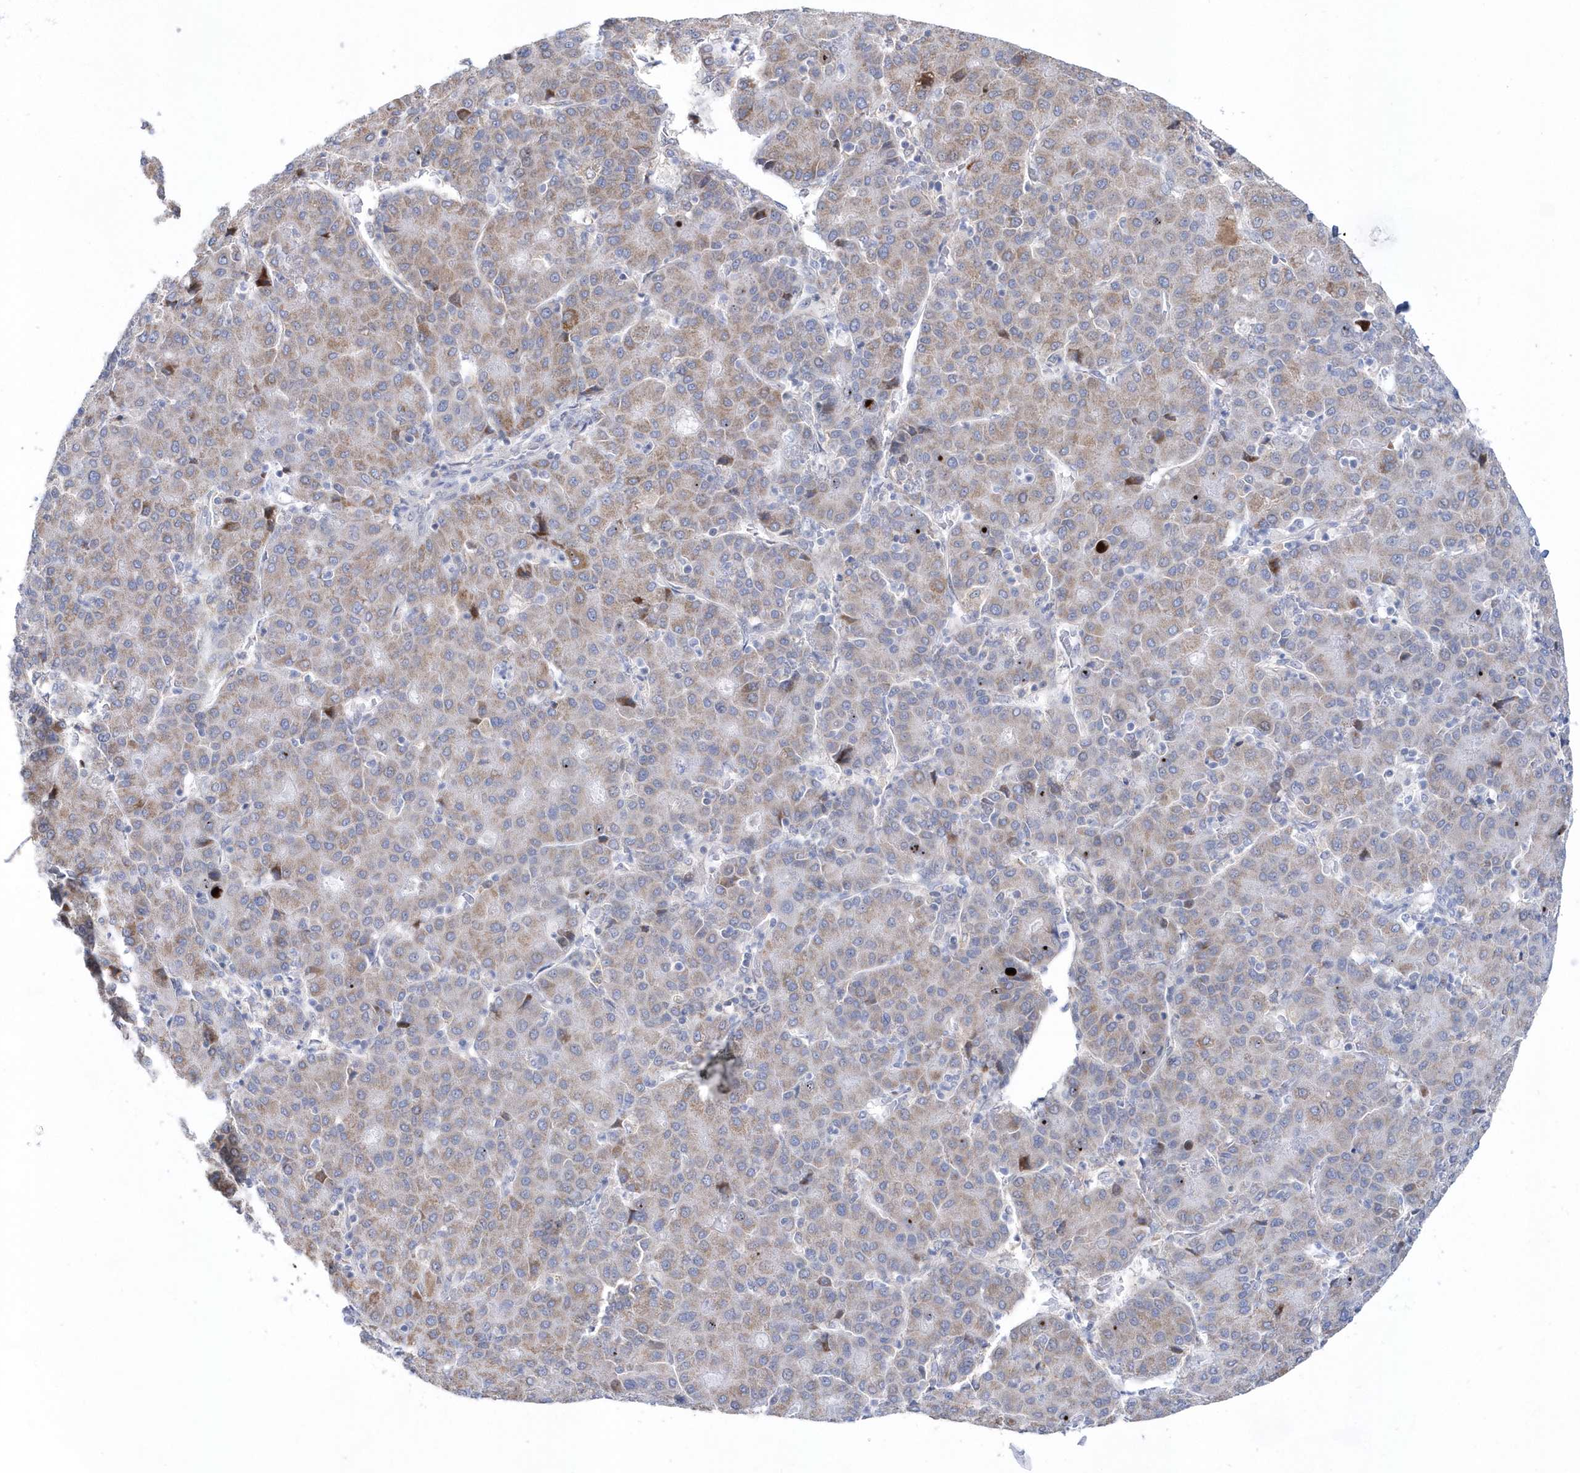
{"staining": {"intensity": "moderate", "quantity": "25%-75%", "location": "cytoplasmic/membranous"}, "tissue": "liver cancer", "cell_type": "Tumor cells", "image_type": "cancer", "snomed": [{"axis": "morphology", "description": "Carcinoma, Hepatocellular, NOS"}, {"axis": "topography", "description": "Liver"}], "caption": "A brown stain highlights moderate cytoplasmic/membranous staining of a protein in human hepatocellular carcinoma (liver) tumor cells.", "gene": "BDH2", "patient": {"sex": "male", "age": 65}}